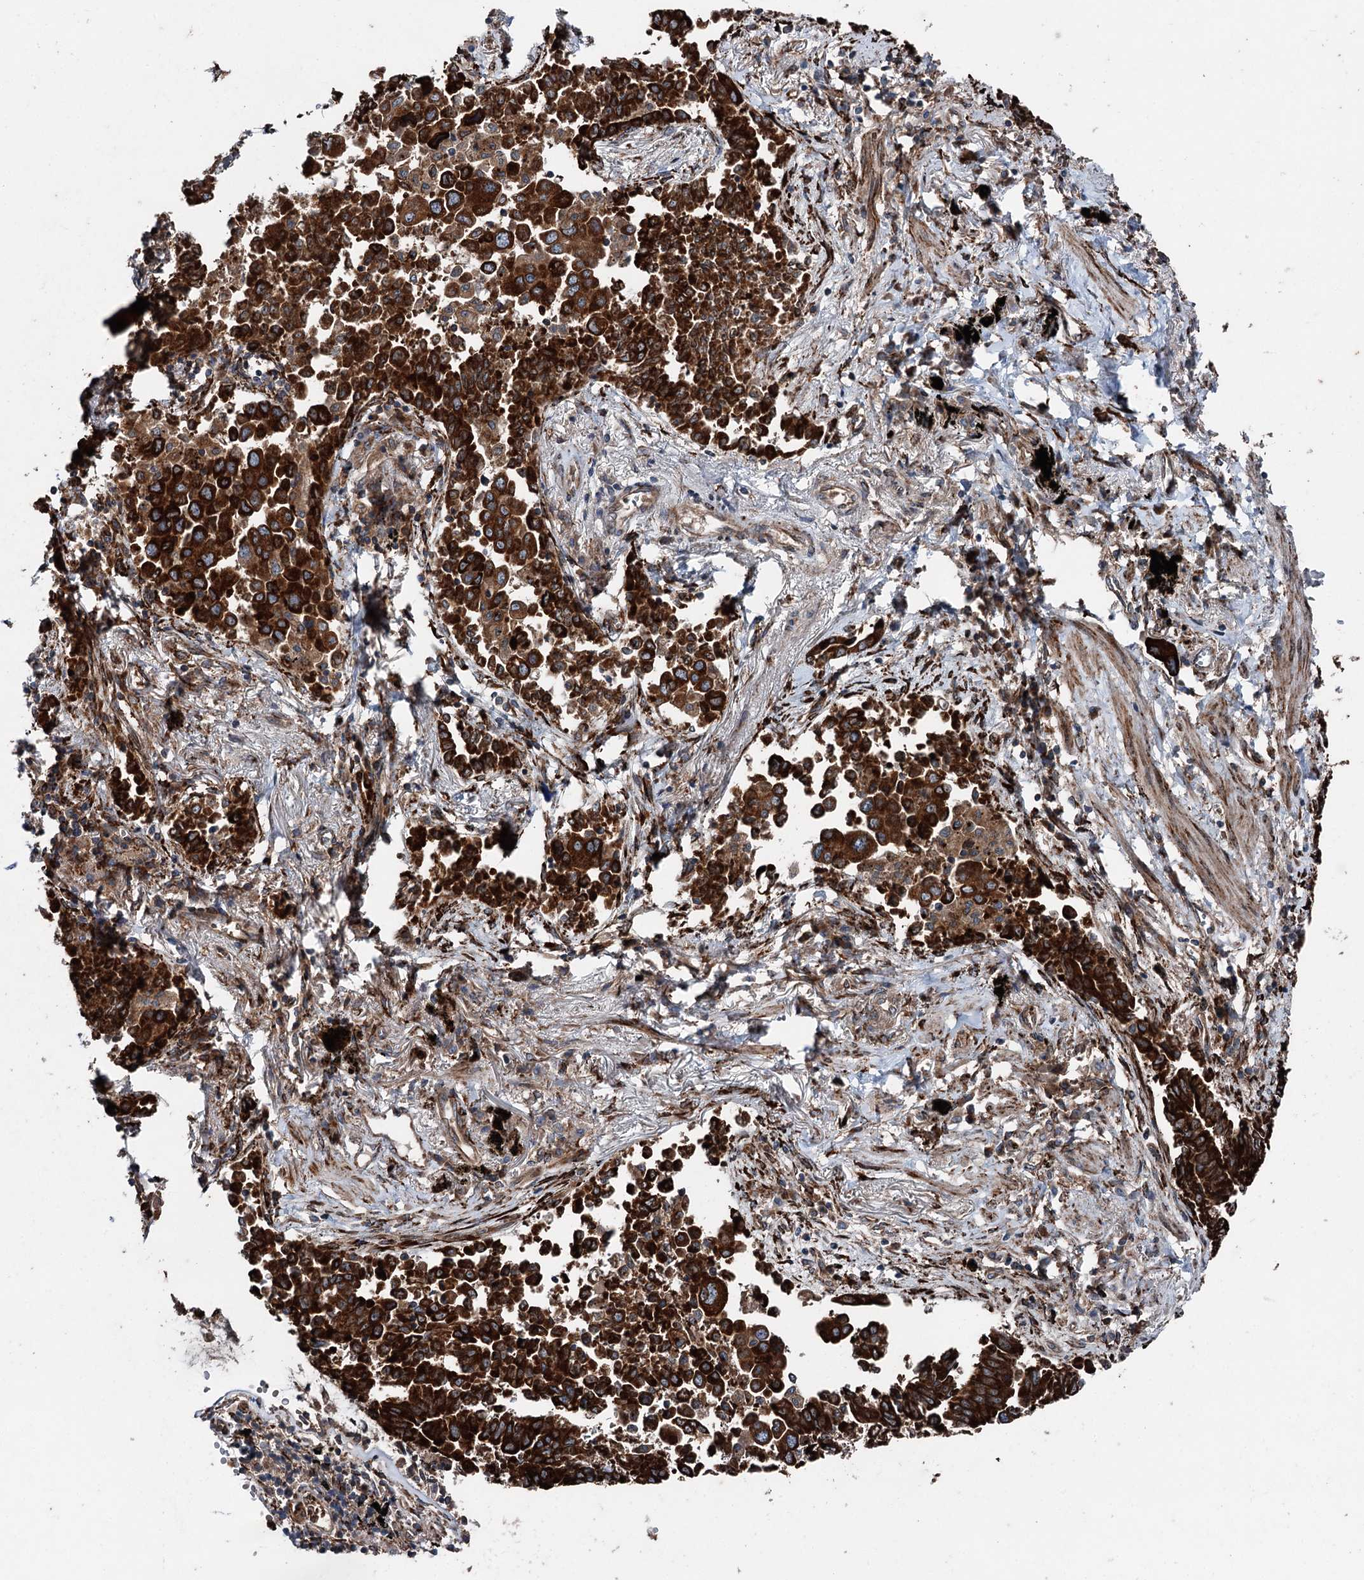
{"staining": {"intensity": "strong", "quantity": ">75%", "location": "cytoplasmic/membranous"}, "tissue": "lung cancer", "cell_type": "Tumor cells", "image_type": "cancer", "snomed": [{"axis": "morphology", "description": "Adenocarcinoma, NOS"}, {"axis": "topography", "description": "Lung"}], "caption": "Brown immunohistochemical staining in lung cancer shows strong cytoplasmic/membranous positivity in approximately >75% of tumor cells.", "gene": "DDIAS", "patient": {"sex": "male", "age": 67}}